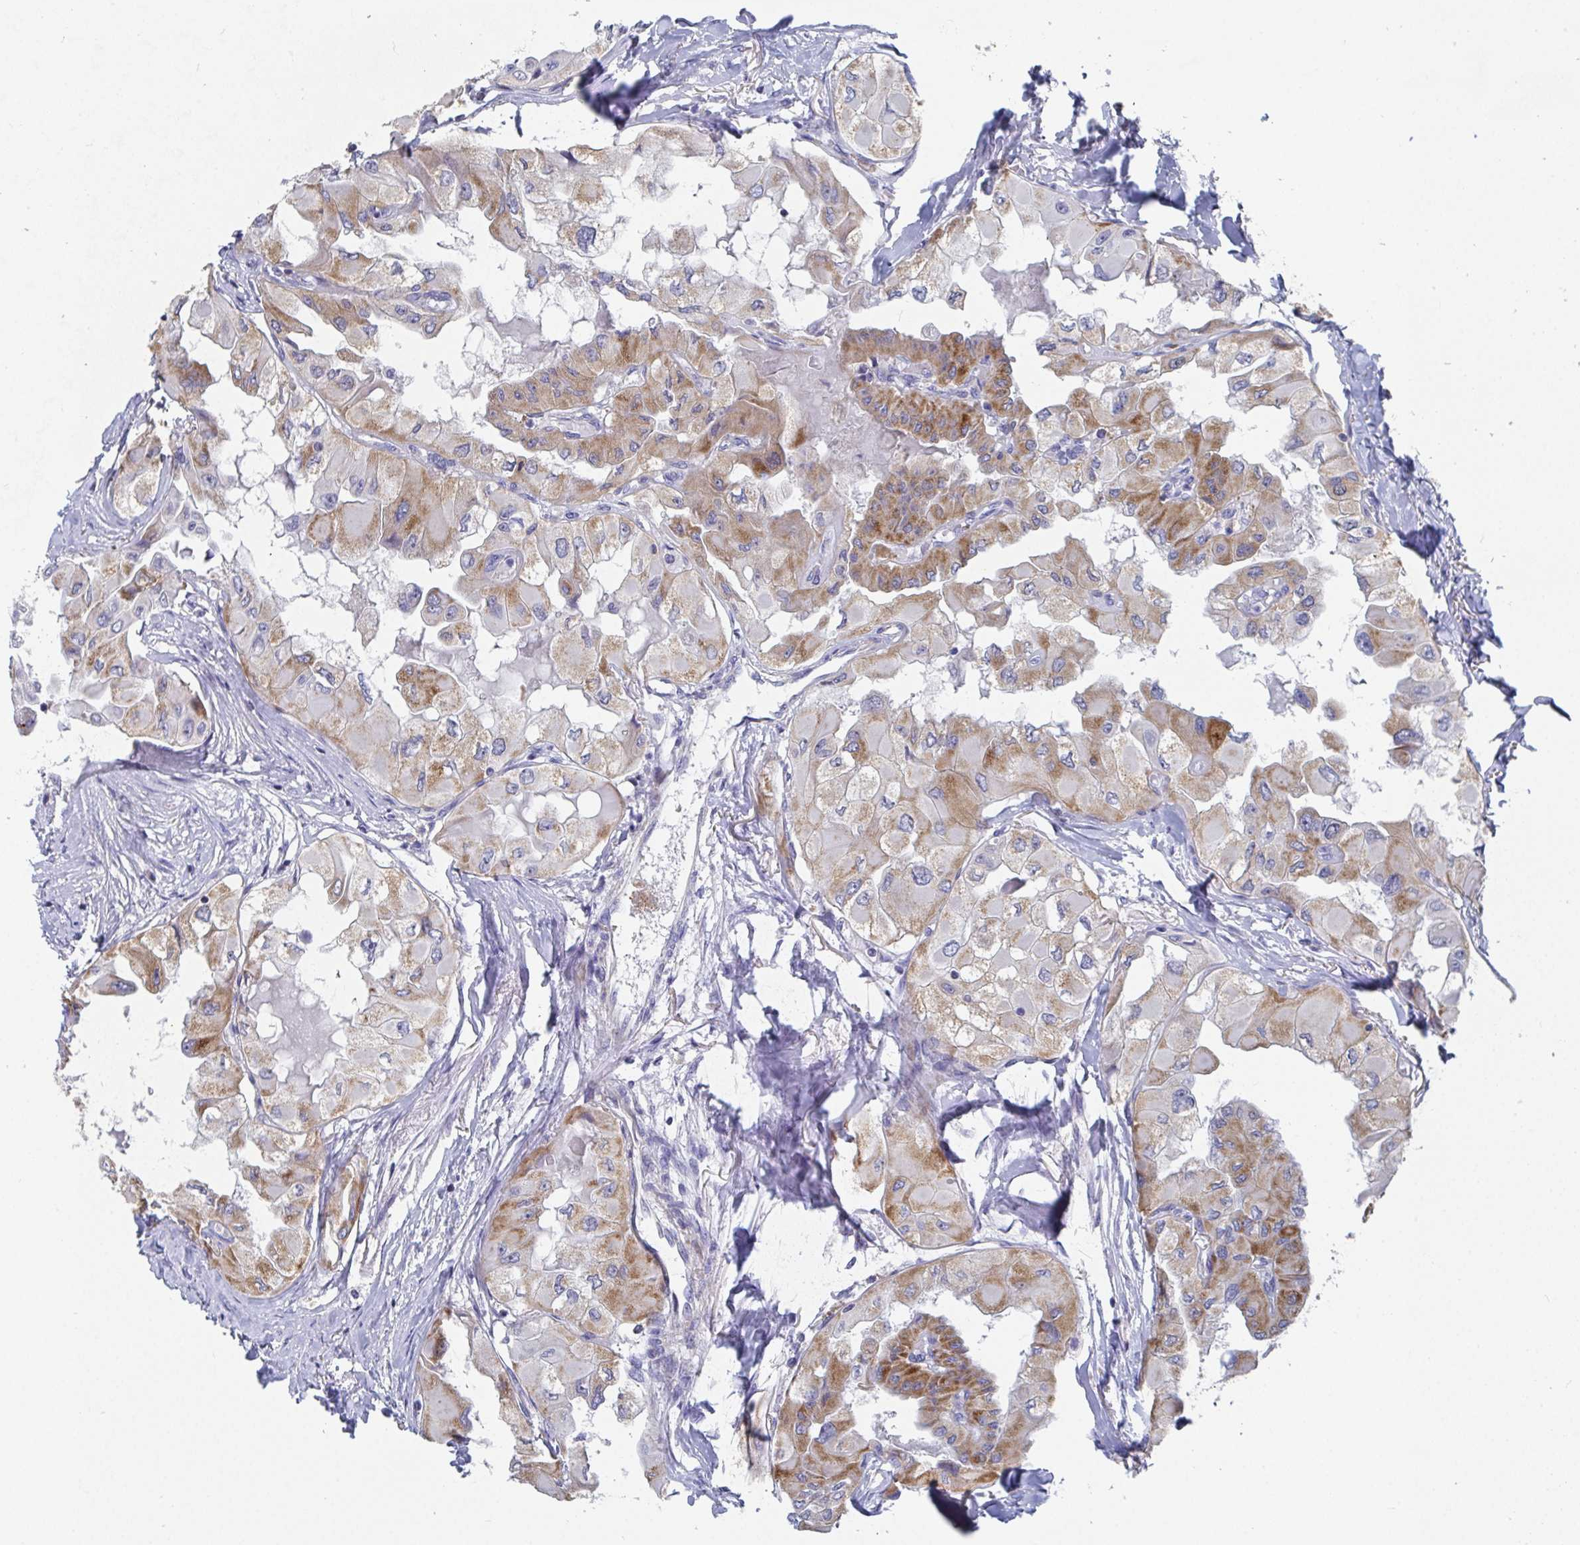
{"staining": {"intensity": "moderate", "quantity": ">75%", "location": "cytoplasmic/membranous"}, "tissue": "thyroid cancer", "cell_type": "Tumor cells", "image_type": "cancer", "snomed": [{"axis": "morphology", "description": "Normal tissue, NOS"}, {"axis": "morphology", "description": "Papillary adenocarcinoma, NOS"}, {"axis": "topography", "description": "Thyroid gland"}], "caption": "Thyroid cancer tissue demonstrates moderate cytoplasmic/membranous staining in approximately >75% of tumor cells", "gene": "ATP5F1C", "patient": {"sex": "female", "age": 59}}